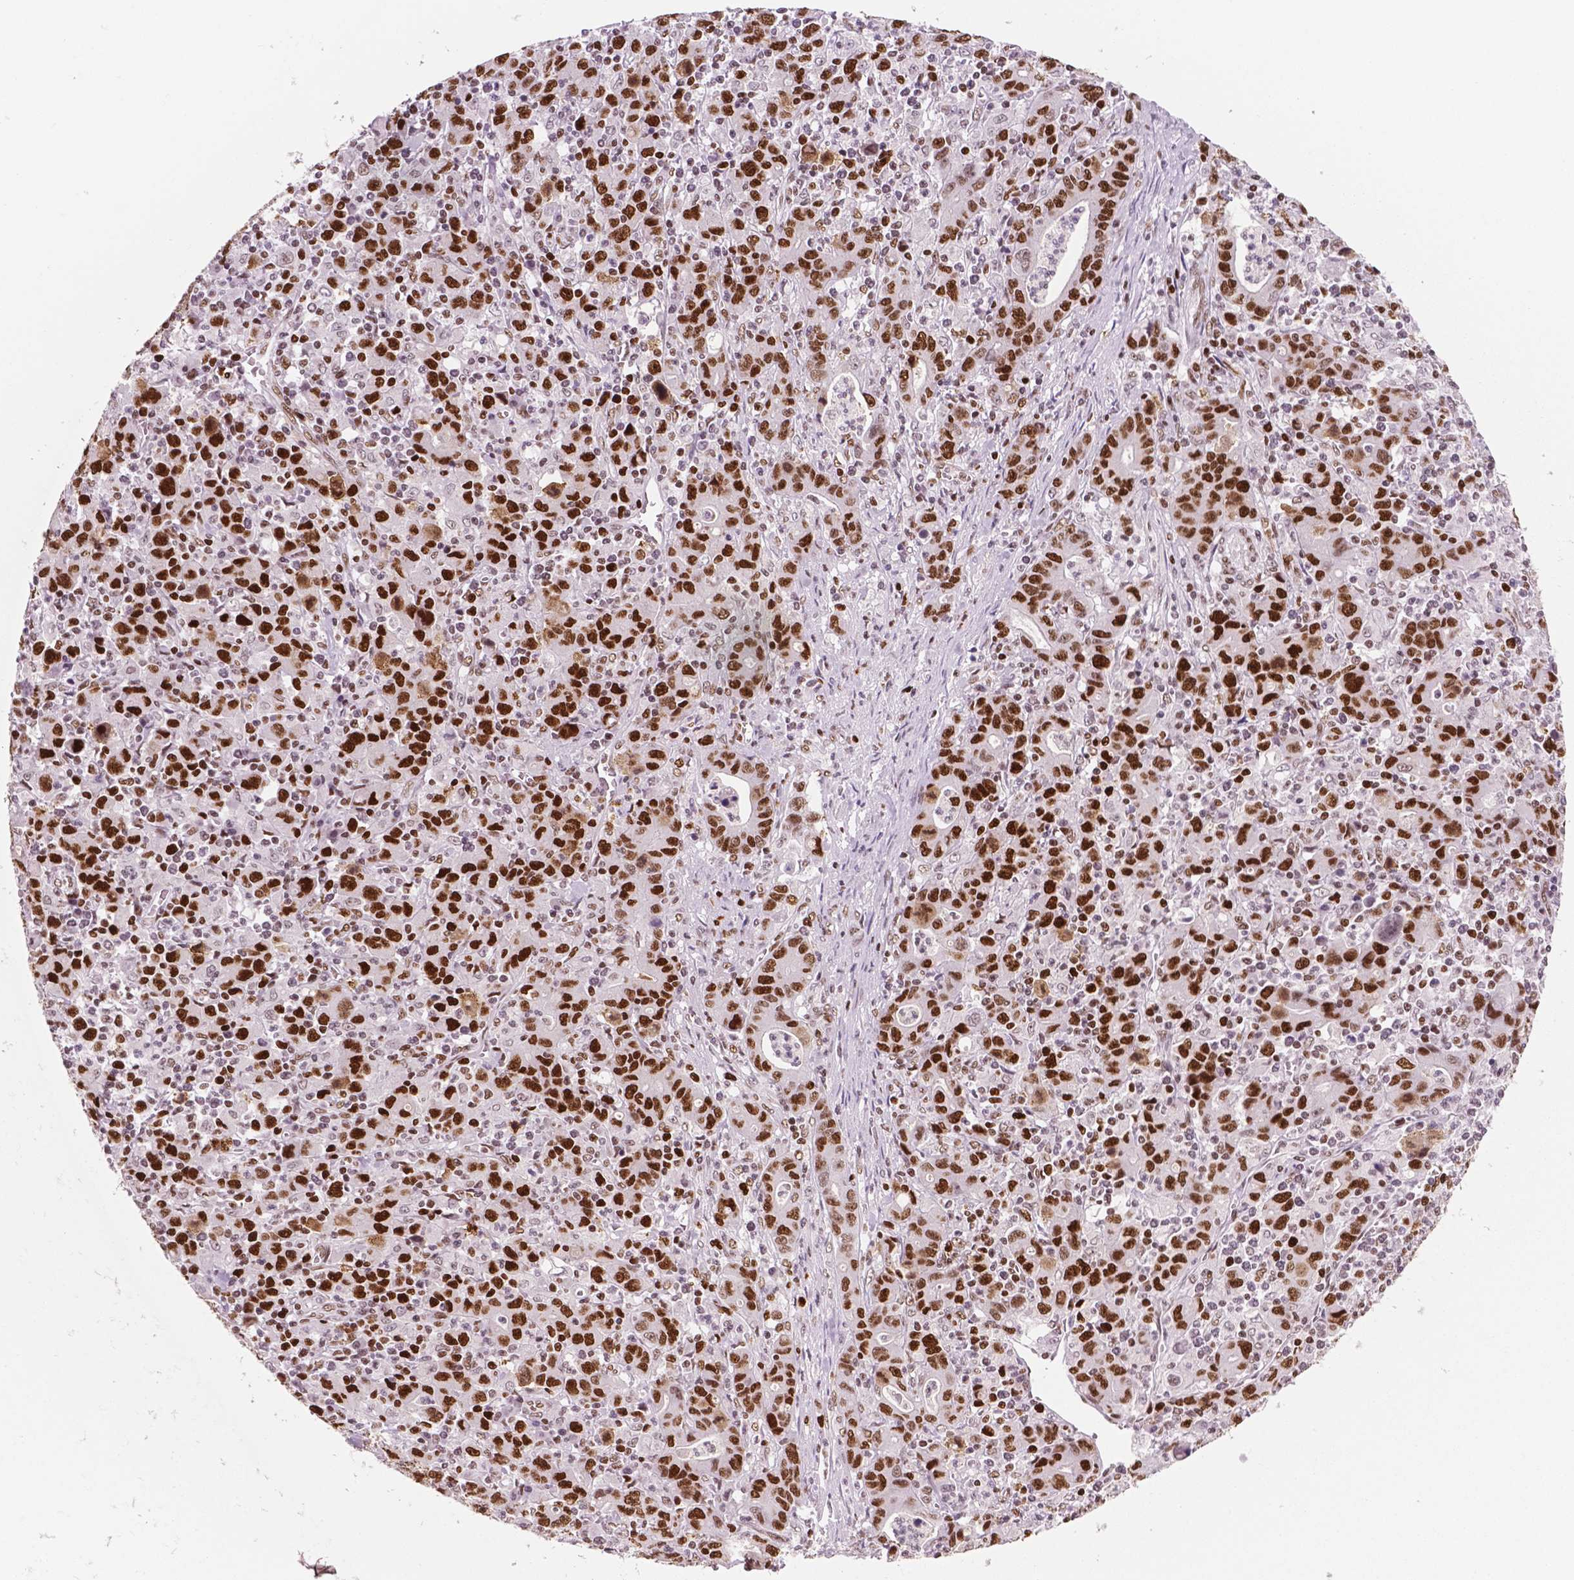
{"staining": {"intensity": "strong", "quantity": ">75%", "location": "nuclear"}, "tissue": "stomach cancer", "cell_type": "Tumor cells", "image_type": "cancer", "snomed": [{"axis": "morphology", "description": "Adenocarcinoma, NOS"}, {"axis": "topography", "description": "Stomach, upper"}], "caption": "A histopathology image of adenocarcinoma (stomach) stained for a protein displays strong nuclear brown staining in tumor cells.", "gene": "MSH6", "patient": {"sex": "male", "age": 69}}